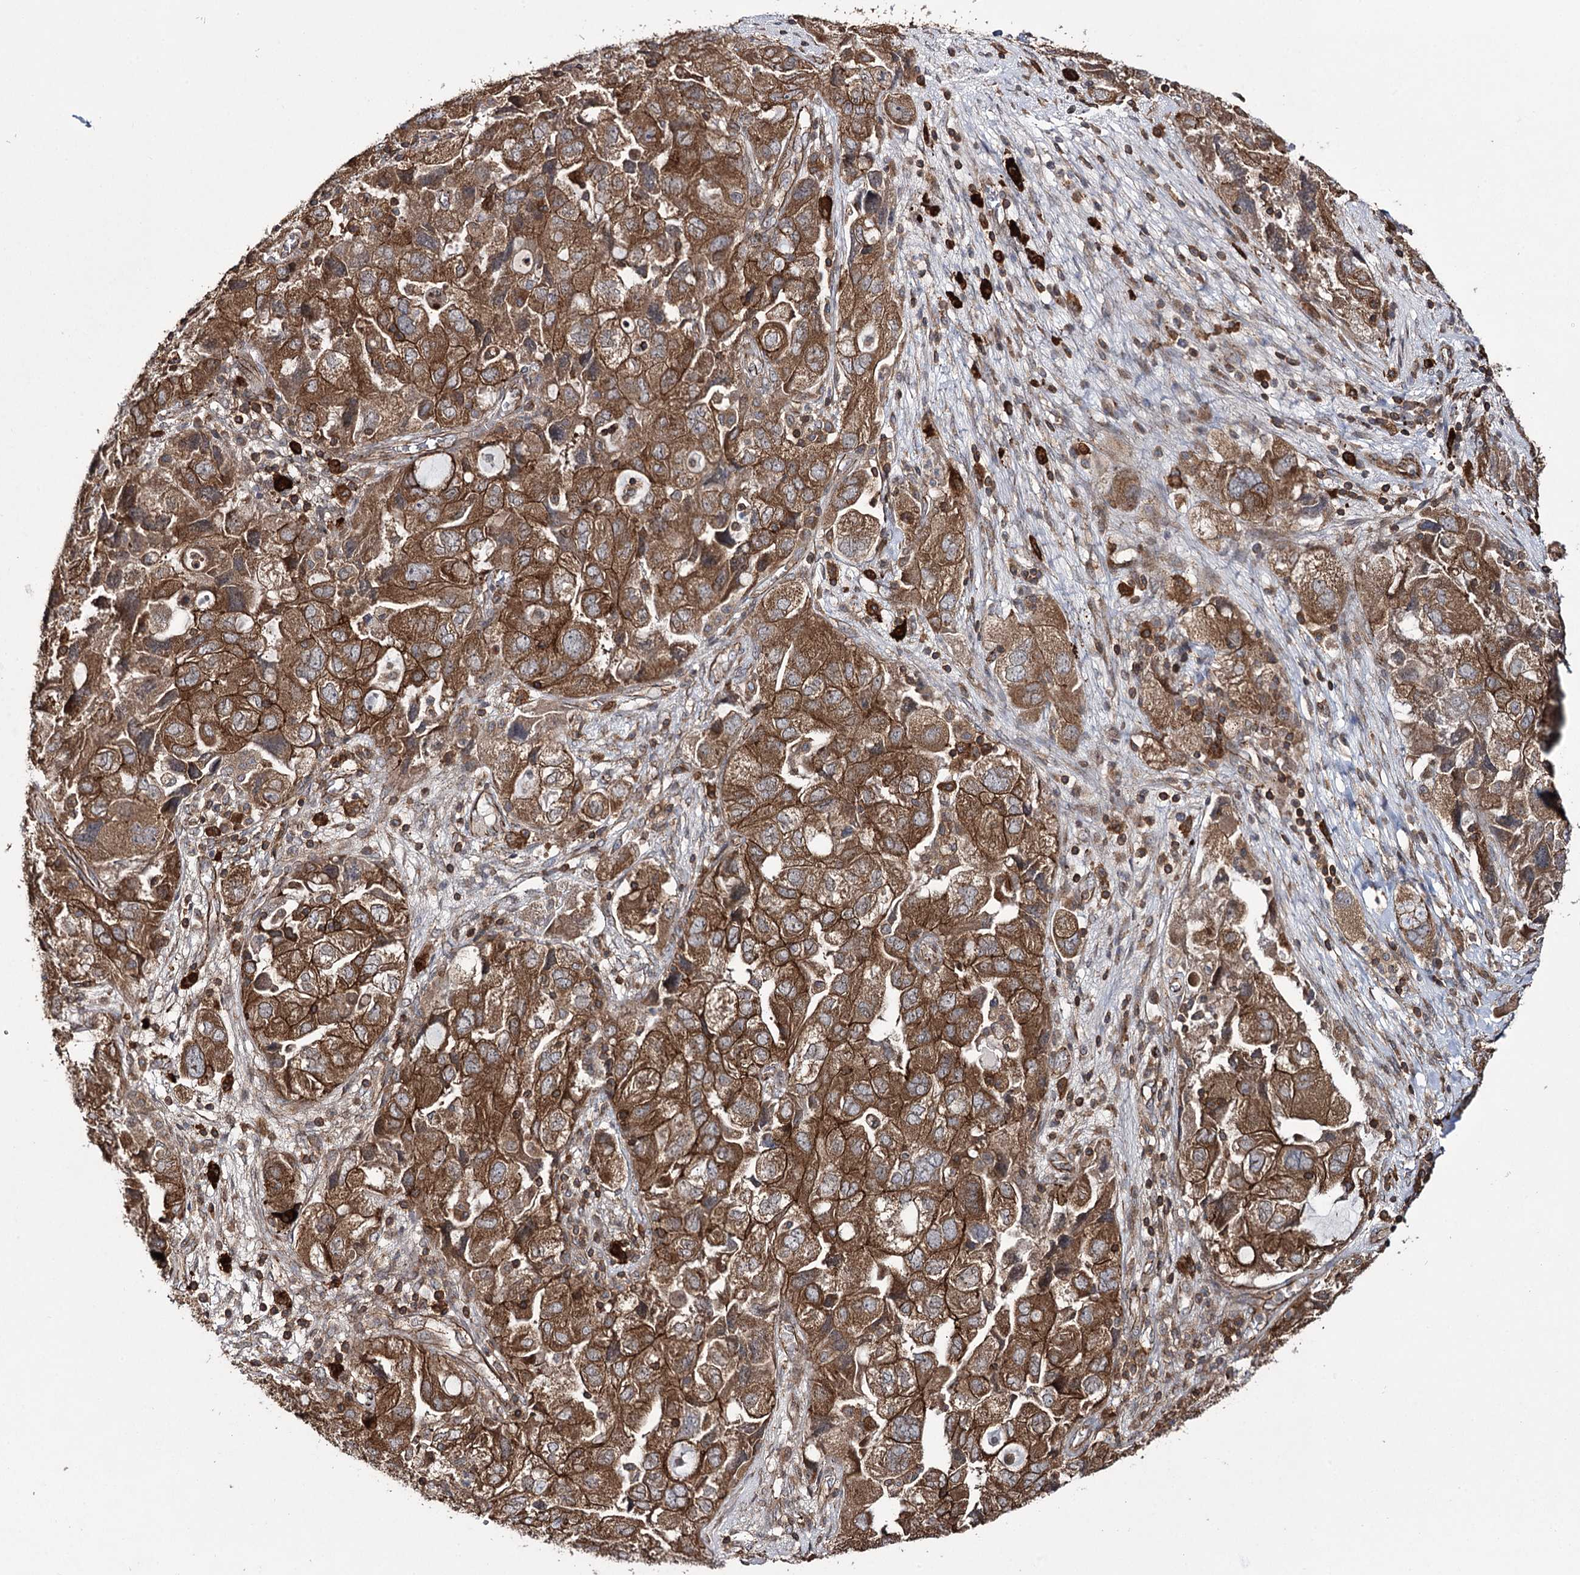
{"staining": {"intensity": "strong", "quantity": ">75%", "location": "cytoplasmic/membranous"}, "tissue": "ovarian cancer", "cell_type": "Tumor cells", "image_type": "cancer", "snomed": [{"axis": "morphology", "description": "Carcinoma, NOS"}, {"axis": "morphology", "description": "Cystadenocarcinoma, serous, NOS"}, {"axis": "topography", "description": "Ovary"}], "caption": "This histopathology image shows immunohistochemistry staining of human carcinoma (ovarian), with high strong cytoplasmic/membranous staining in approximately >75% of tumor cells.", "gene": "DHX29", "patient": {"sex": "female", "age": 69}}